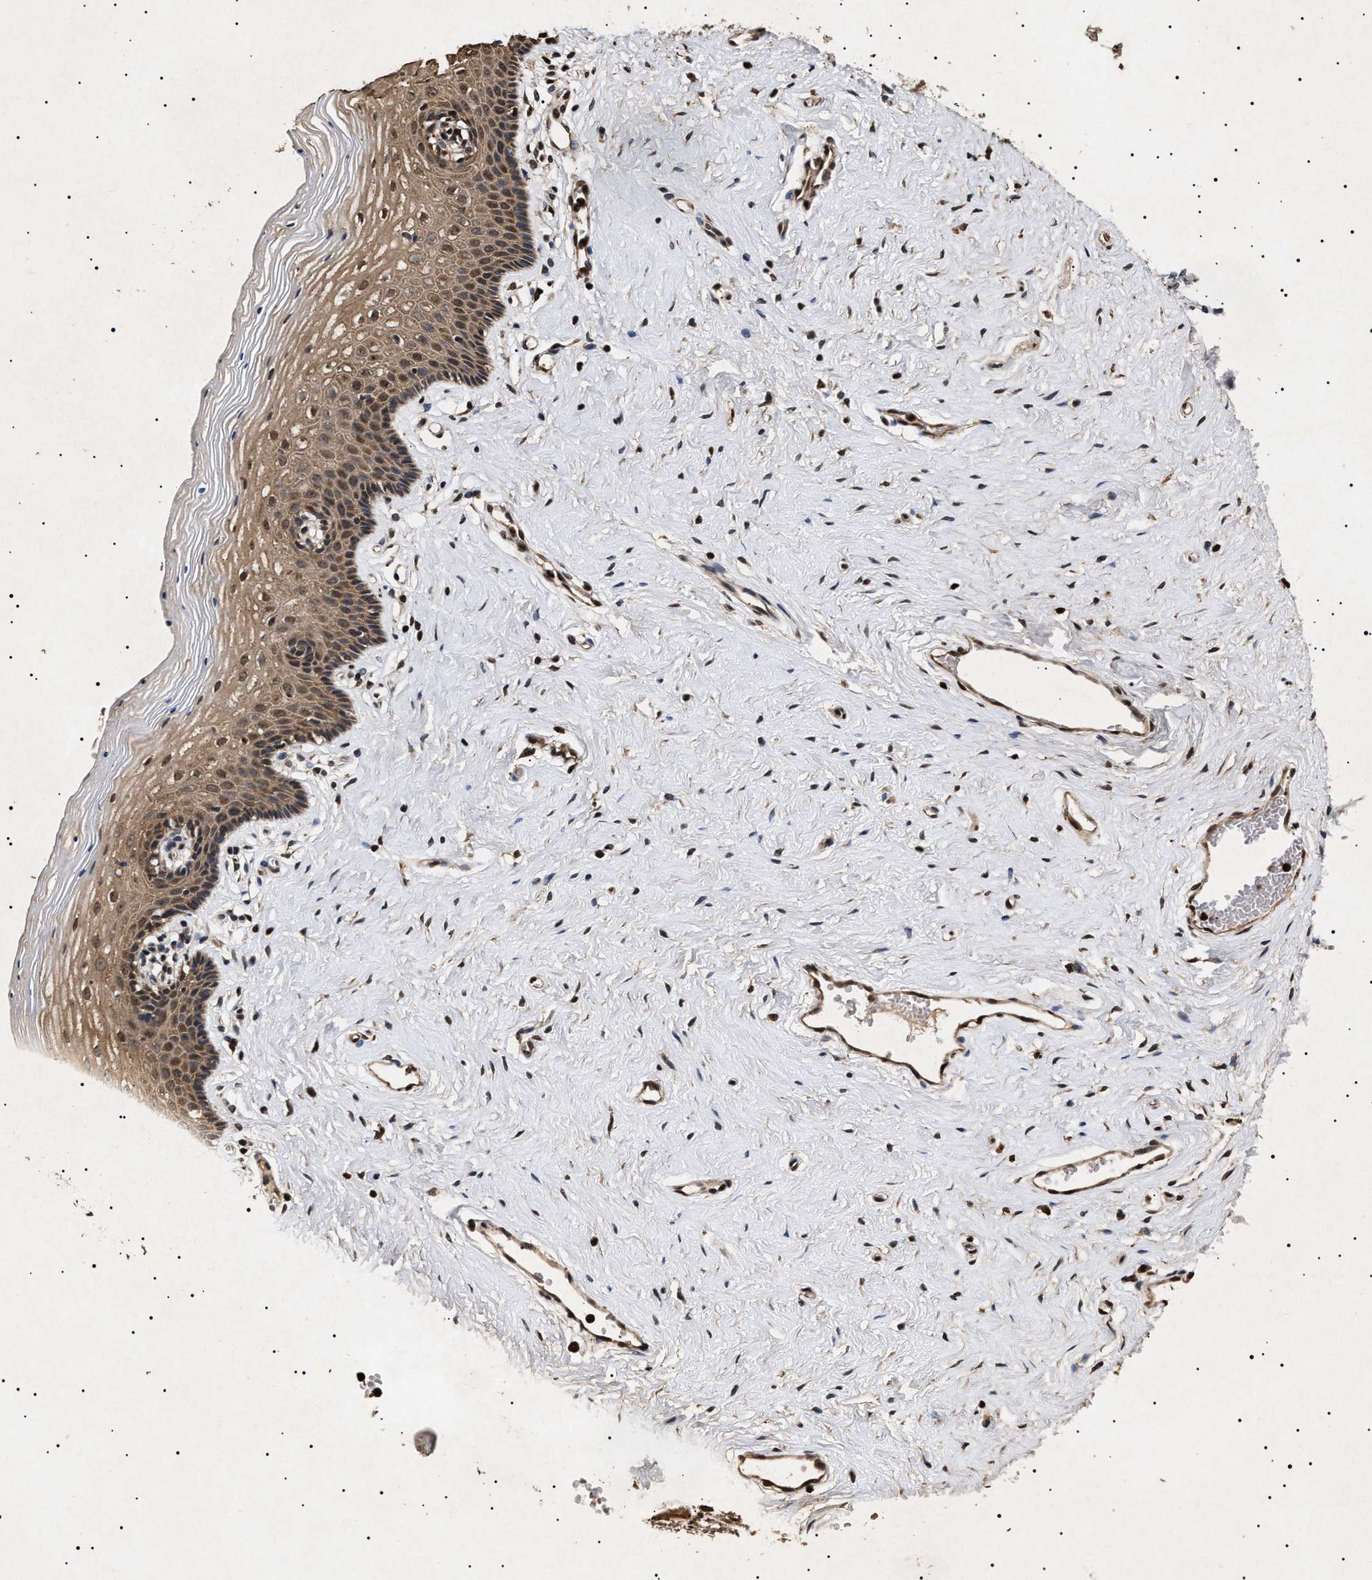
{"staining": {"intensity": "moderate", "quantity": ">75%", "location": "cytoplasmic/membranous,nuclear"}, "tissue": "vagina", "cell_type": "Squamous epithelial cells", "image_type": "normal", "snomed": [{"axis": "morphology", "description": "Normal tissue, NOS"}, {"axis": "topography", "description": "Vagina"}], "caption": "Immunohistochemical staining of normal vagina demonstrates >75% levels of moderate cytoplasmic/membranous,nuclear protein positivity in about >75% of squamous epithelial cells. The staining is performed using DAB (3,3'-diaminobenzidine) brown chromogen to label protein expression. The nuclei are counter-stained blue using hematoxylin.", "gene": "KIF21A", "patient": {"sex": "female", "age": 32}}